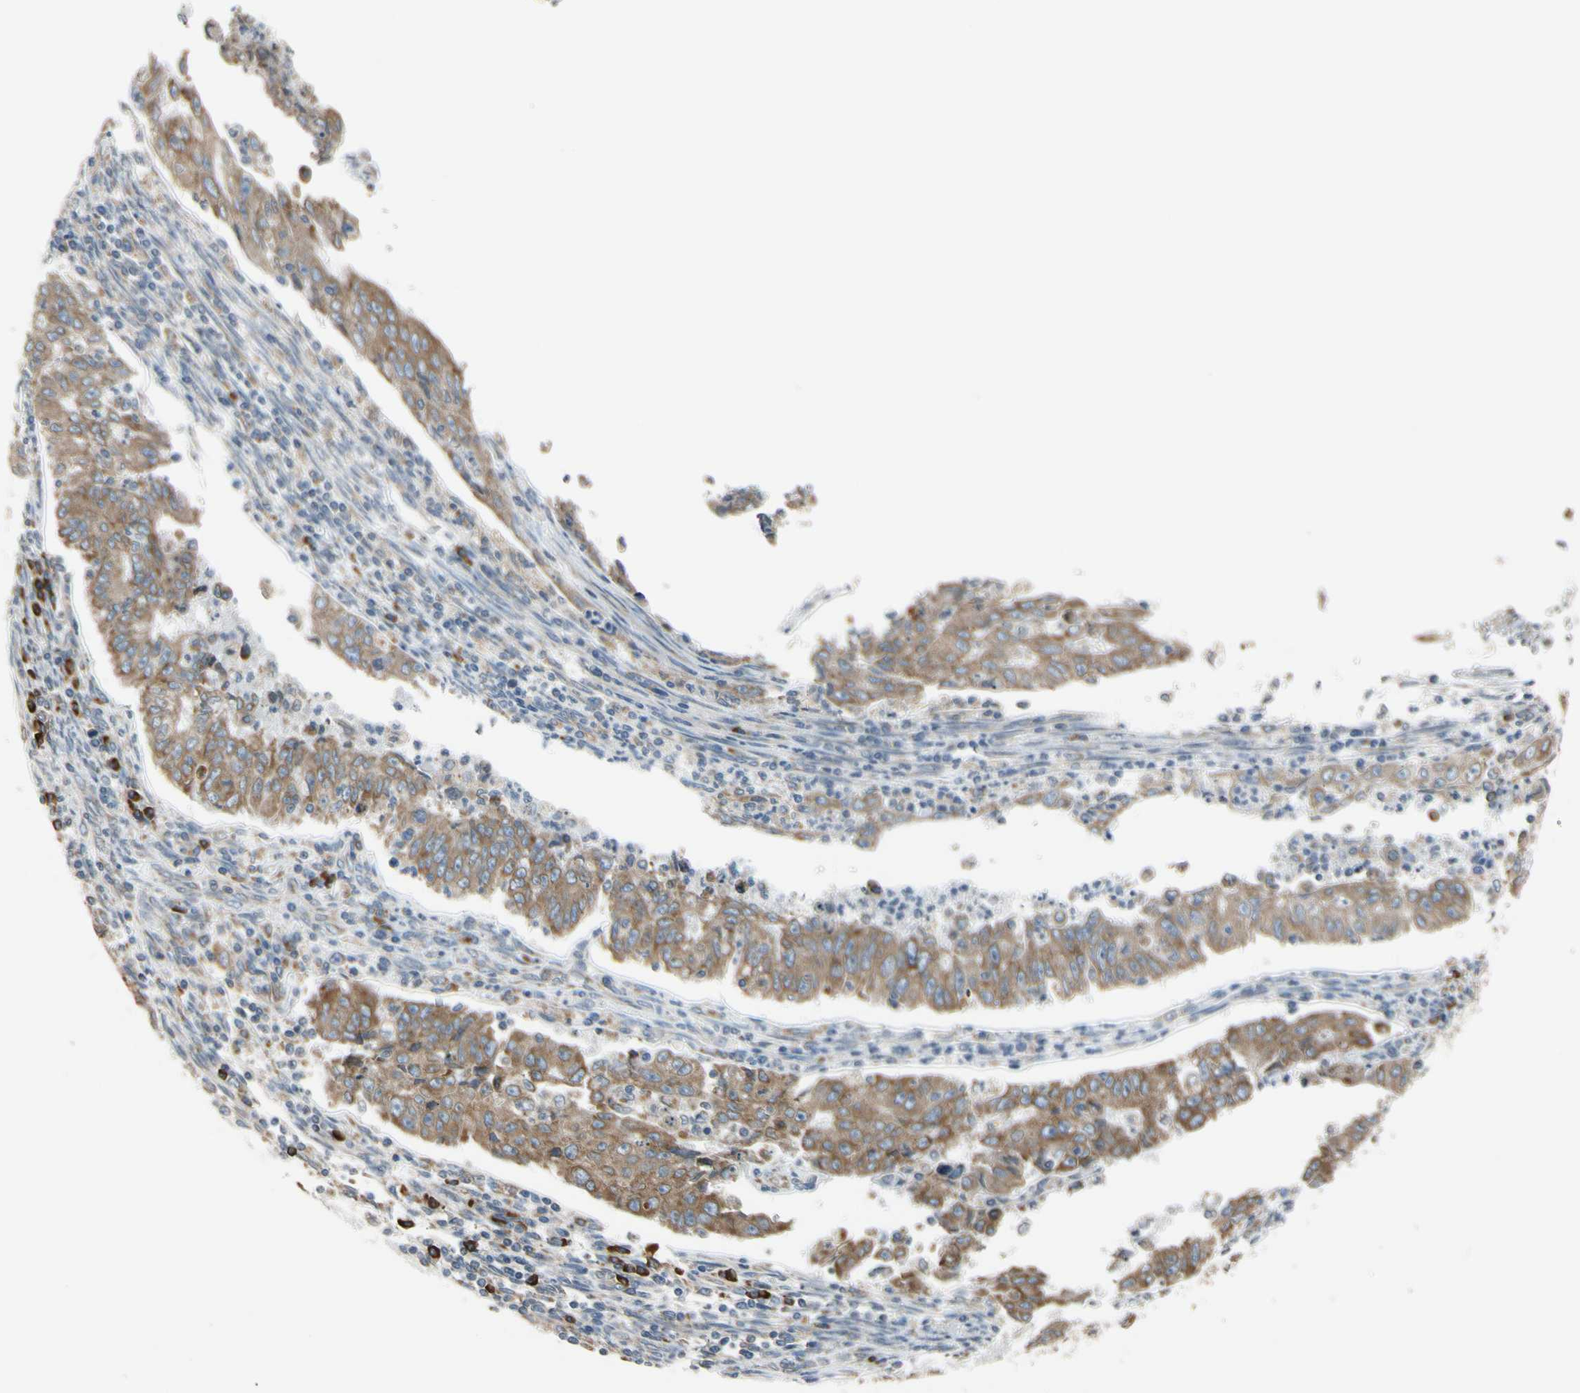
{"staining": {"intensity": "moderate", "quantity": ">75%", "location": "cytoplasmic/membranous"}, "tissue": "endometrial cancer", "cell_type": "Tumor cells", "image_type": "cancer", "snomed": [{"axis": "morphology", "description": "Adenocarcinoma, NOS"}, {"axis": "topography", "description": "Endometrium"}], "caption": "Moderate cytoplasmic/membranous protein staining is identified in approximately >75% of tumor cells in endometrial cancer (adenocarcinoma).", "gene": "RPN2", "patient": {"sex": "female", "age": 42}}